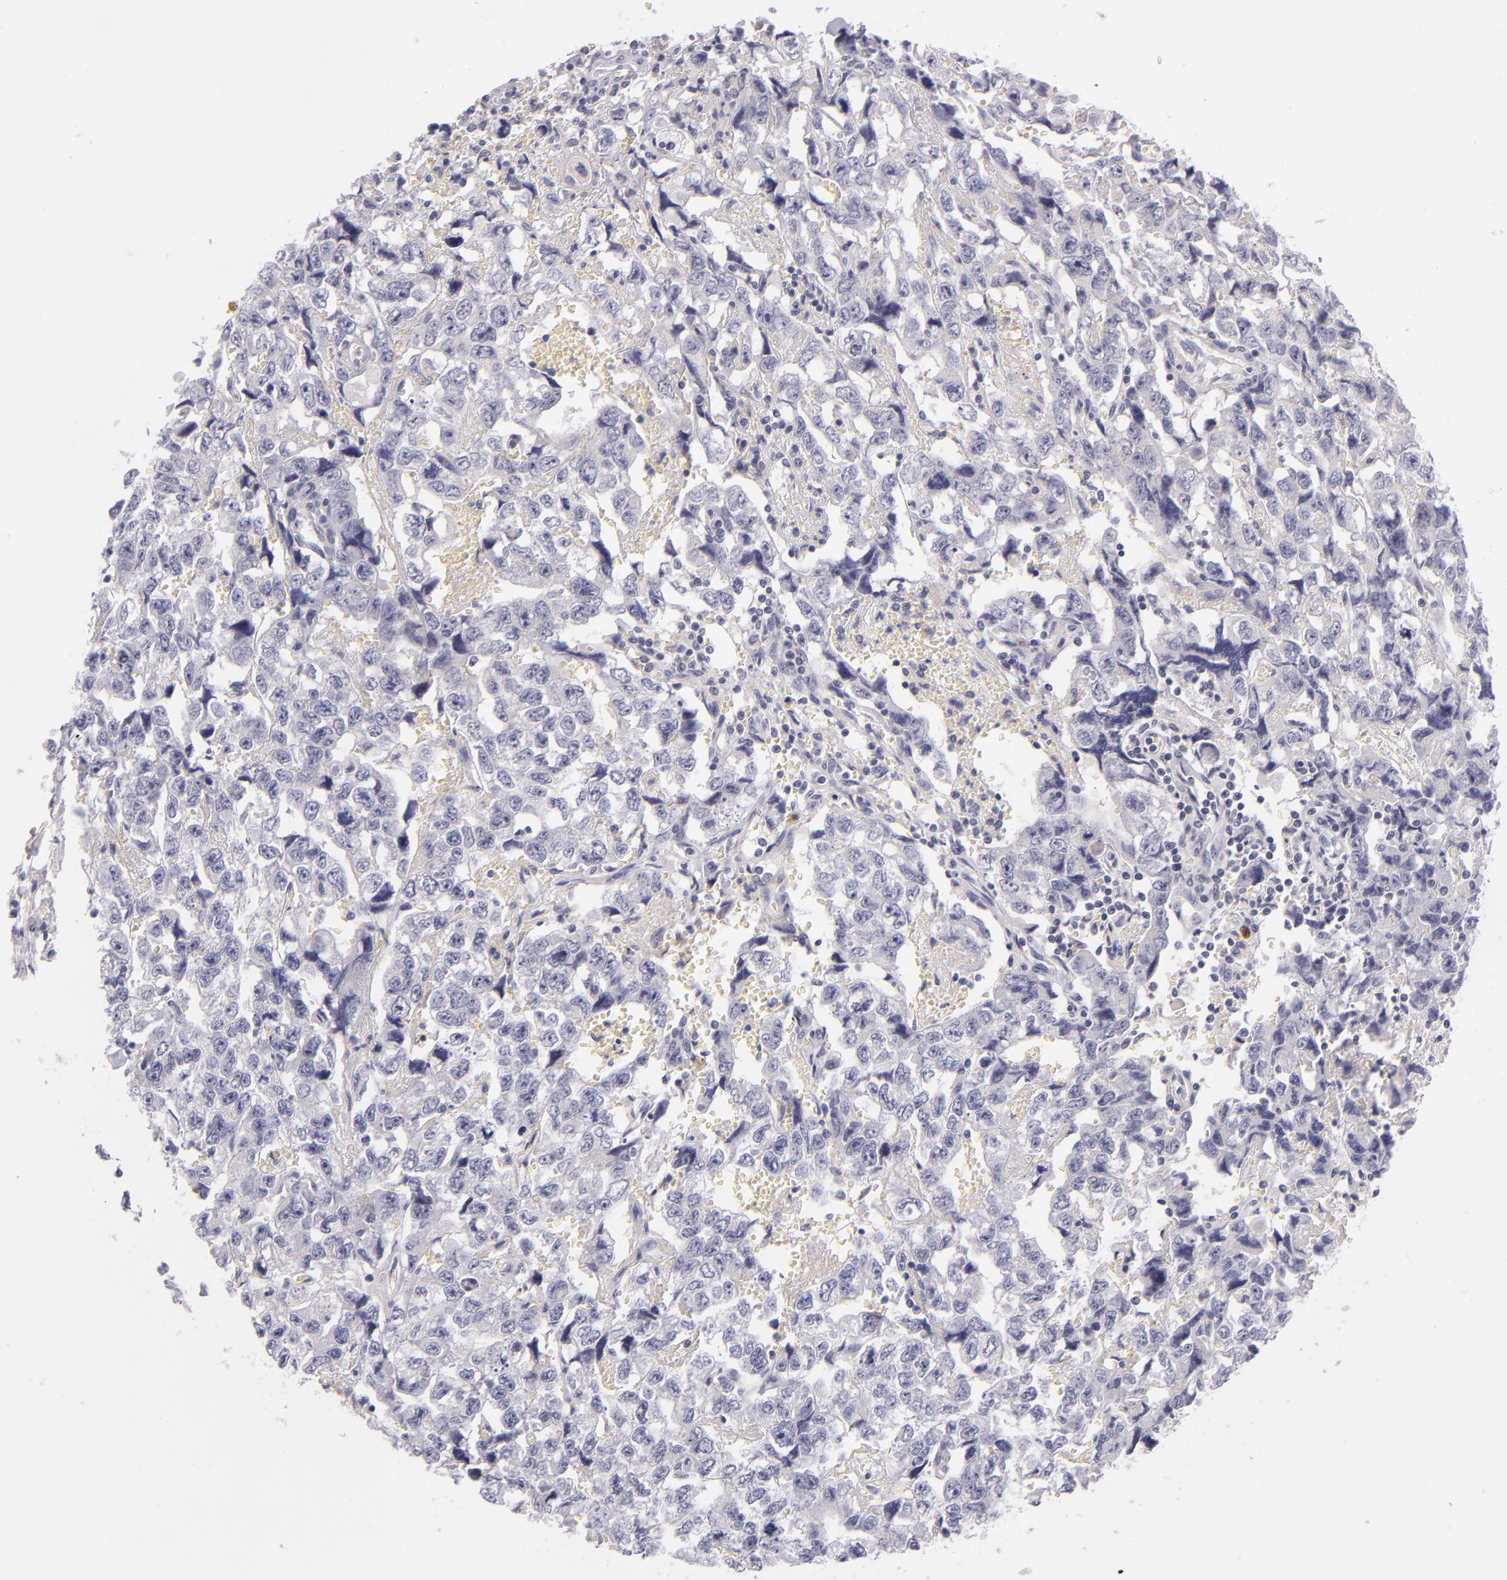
{"staining": {"intensity": "negative", "quantity": "none", "location": "none"}, "tissue": "testis cancer", "cell_type": "Tumor cells", "image_type": "cancer", "snomed": [{"axis": "morphology", "description": "Carcinoma, Embryonal, NOS"}, {"axis": "topography", "description": "Testis"}], "caption": "A high-resolution micrograph shows immunohistochemistry (IHC) staining of testis cancer (embryonal carcinoma), which exhibits no significant staining in tumor cells.", "gene": "FAM181A", "patient": {"sex": "male", "age": 31}}